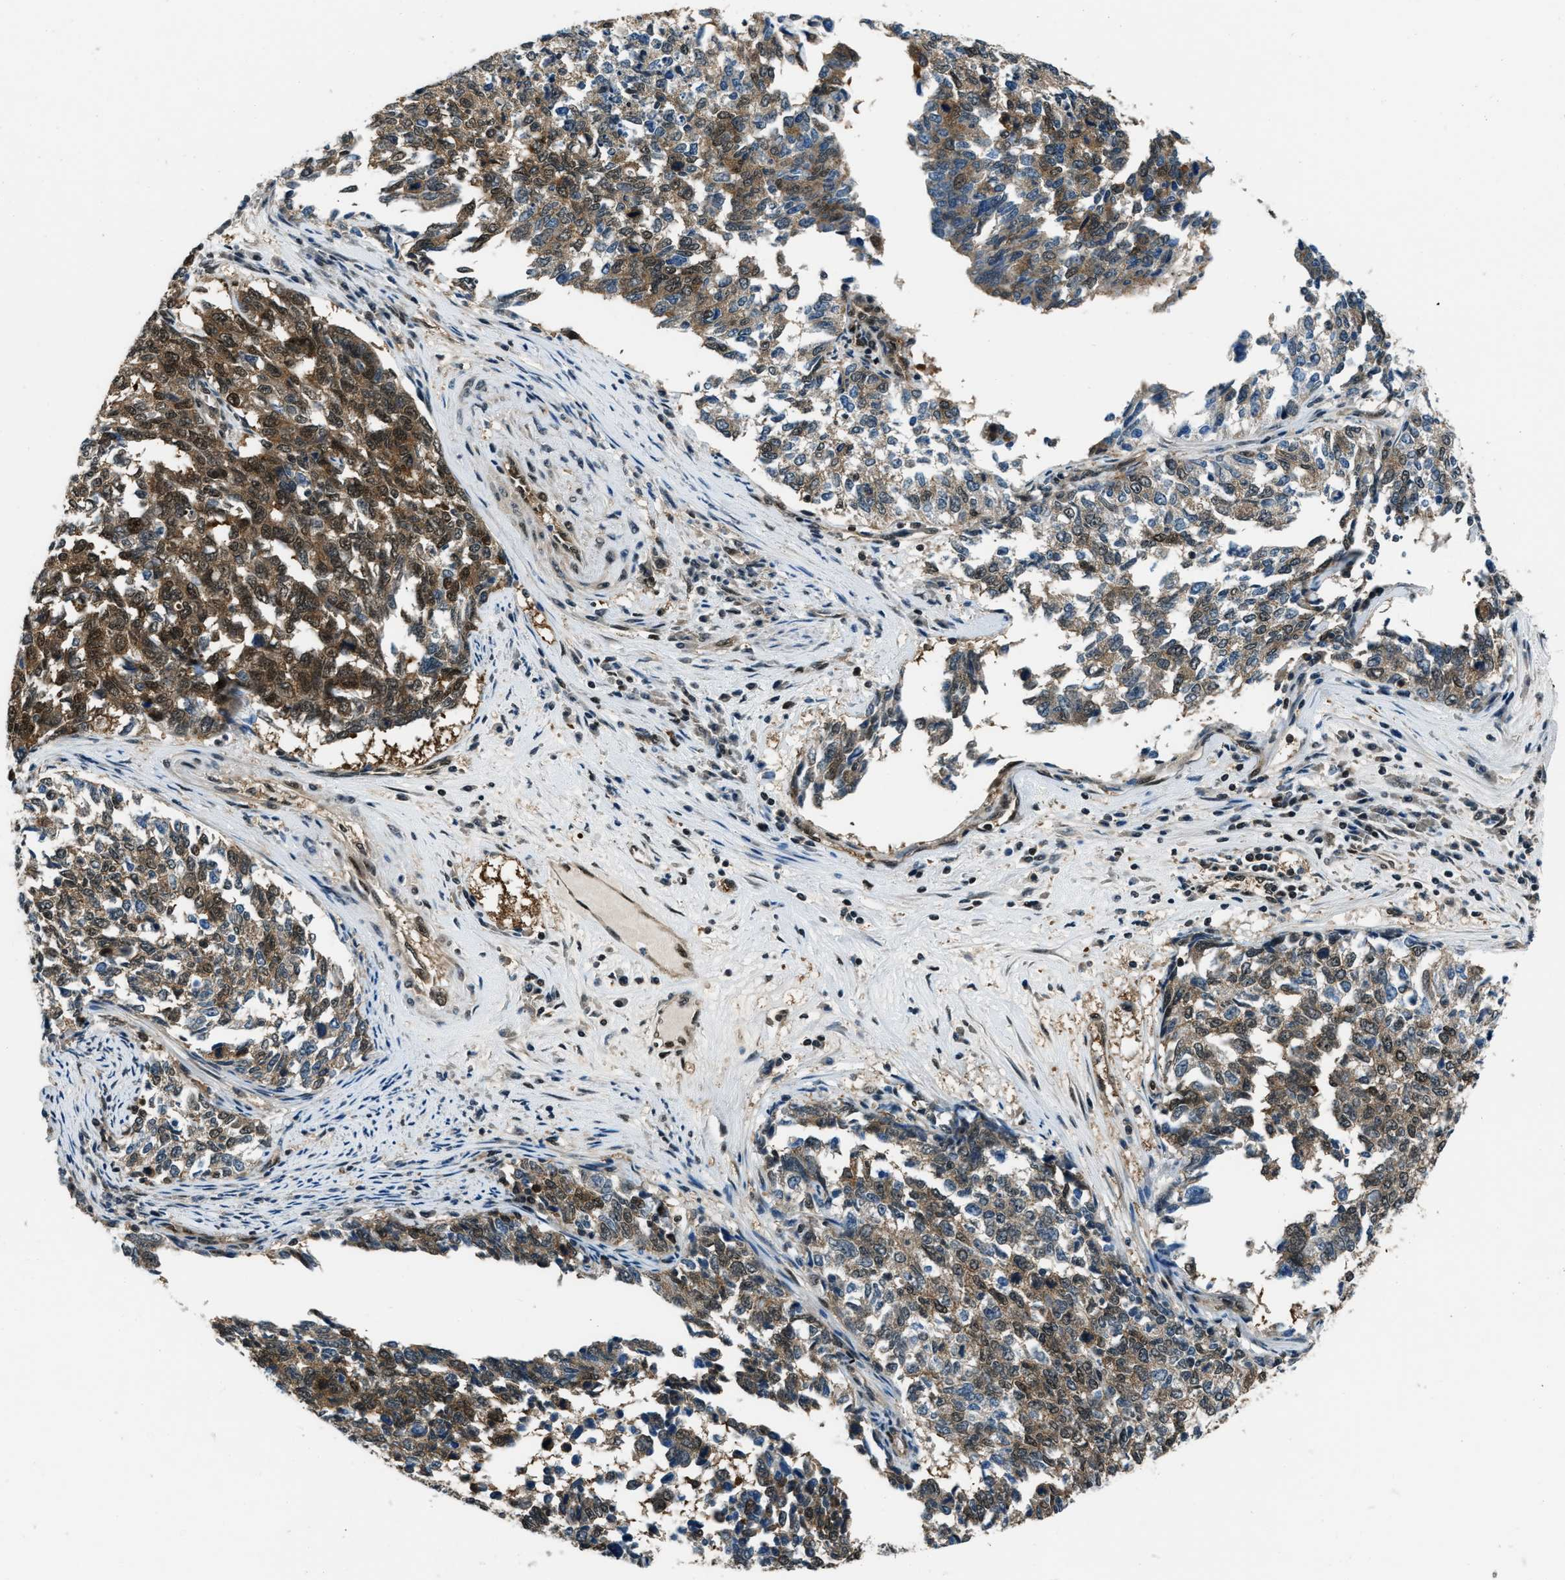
{"staining": {"intensity": "moderate", "quantity": ">75%", "location": "cytoplasmic/membranous,nuclear"}, "tissue": "cervical cancer", "cell_type": "Tumor cells", "image_type": "cancer", "snomed": [{"axis": "morphology", "description": "Squamous cell carcinoma, NOS"}, {"axis": "topography", "description": "Cervix"}], "caption": "There is medium levels of moderate cytoplasmic/membranous and nuclear staining in tumor cells of cervical squamous cell carcinoma, as demonstrated by immunohistochemical staining (brown color).", "gene": "NUDCD3", "patient": {"sex": "female", "age": 63}}